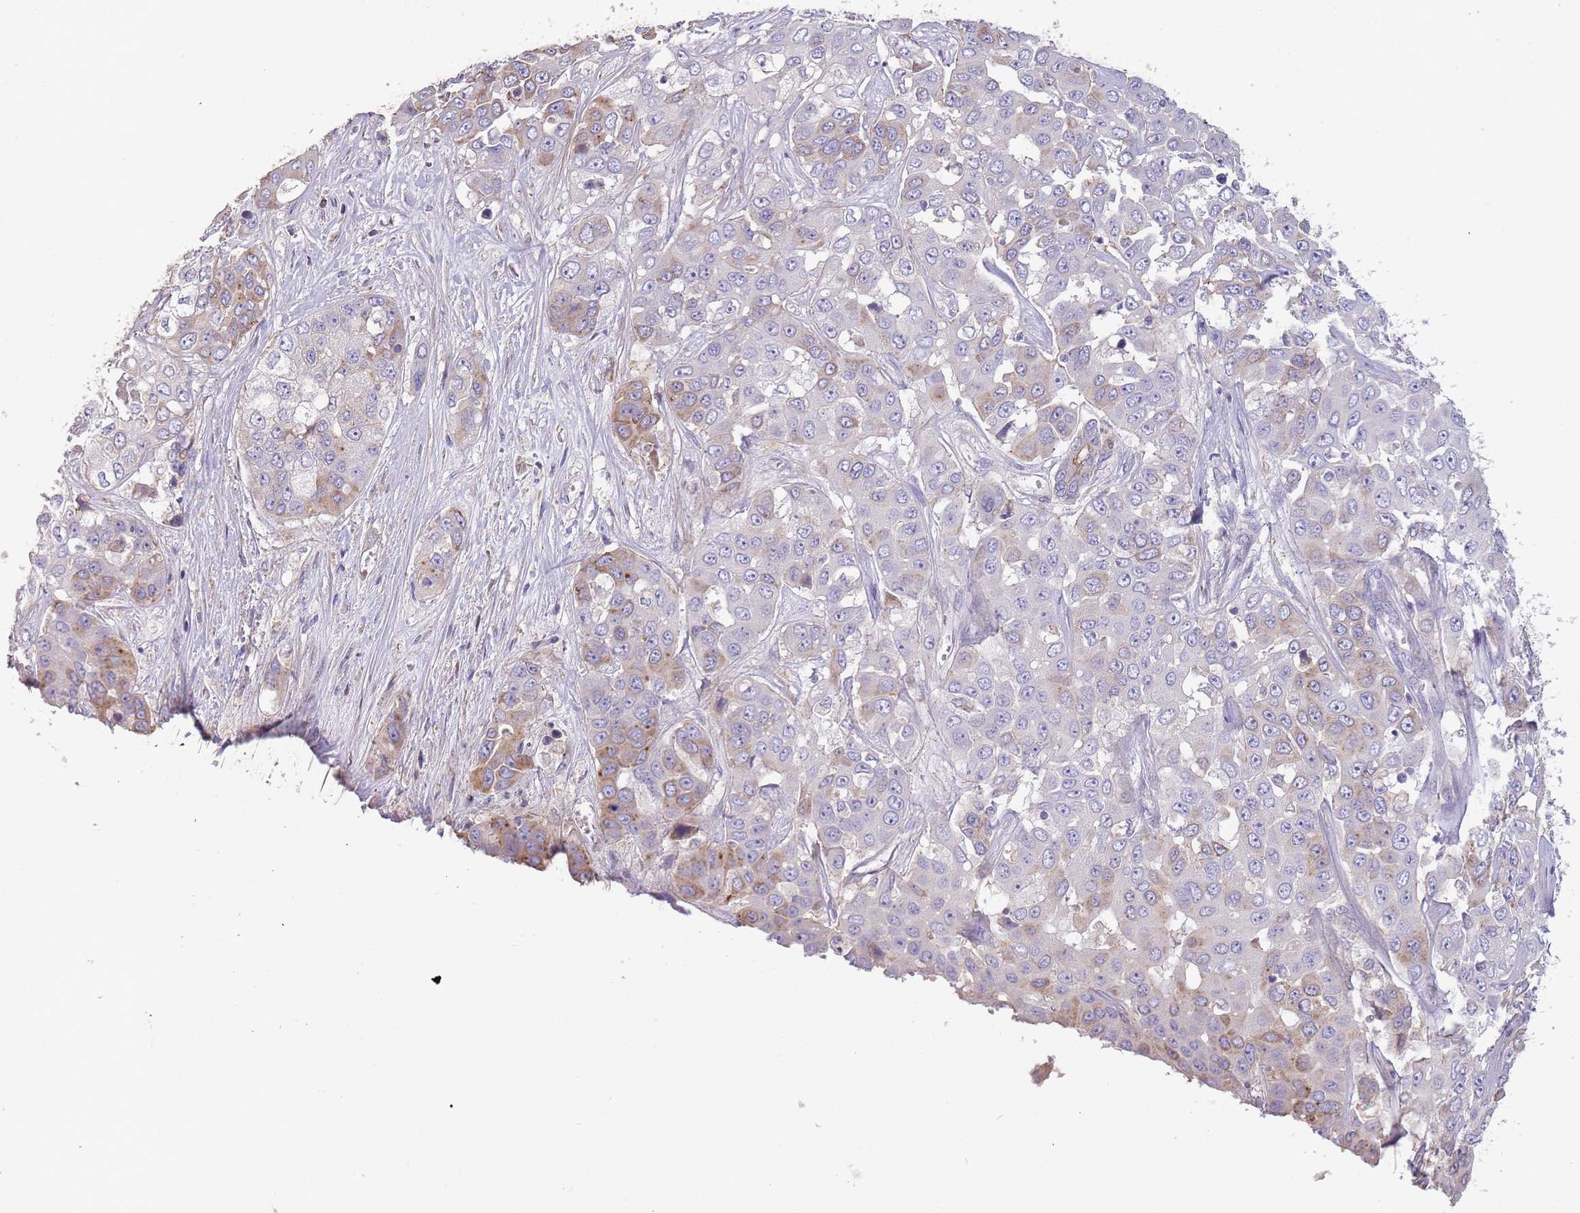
{"staining": {"intensity": "moderate", "quantity": "<25%", "location": "cytoplasmic/membranous"}, "tissue": "liver cancer", "cell_type": "Tumor cells", "image_type": "cancer", "snomed": [{"axis": "morphology", "description": "Cholangiocarcinoma"}, {"axis": "topography", "description": "Liver"}], "caption": "Immunohistochemical staining of liver cancer displays moderate cytoplasmic/membranous protein expression in approximately <25% of tumor cells.", "gene": "SUSD1", "patient": {"sex": "female", "age": 52}}